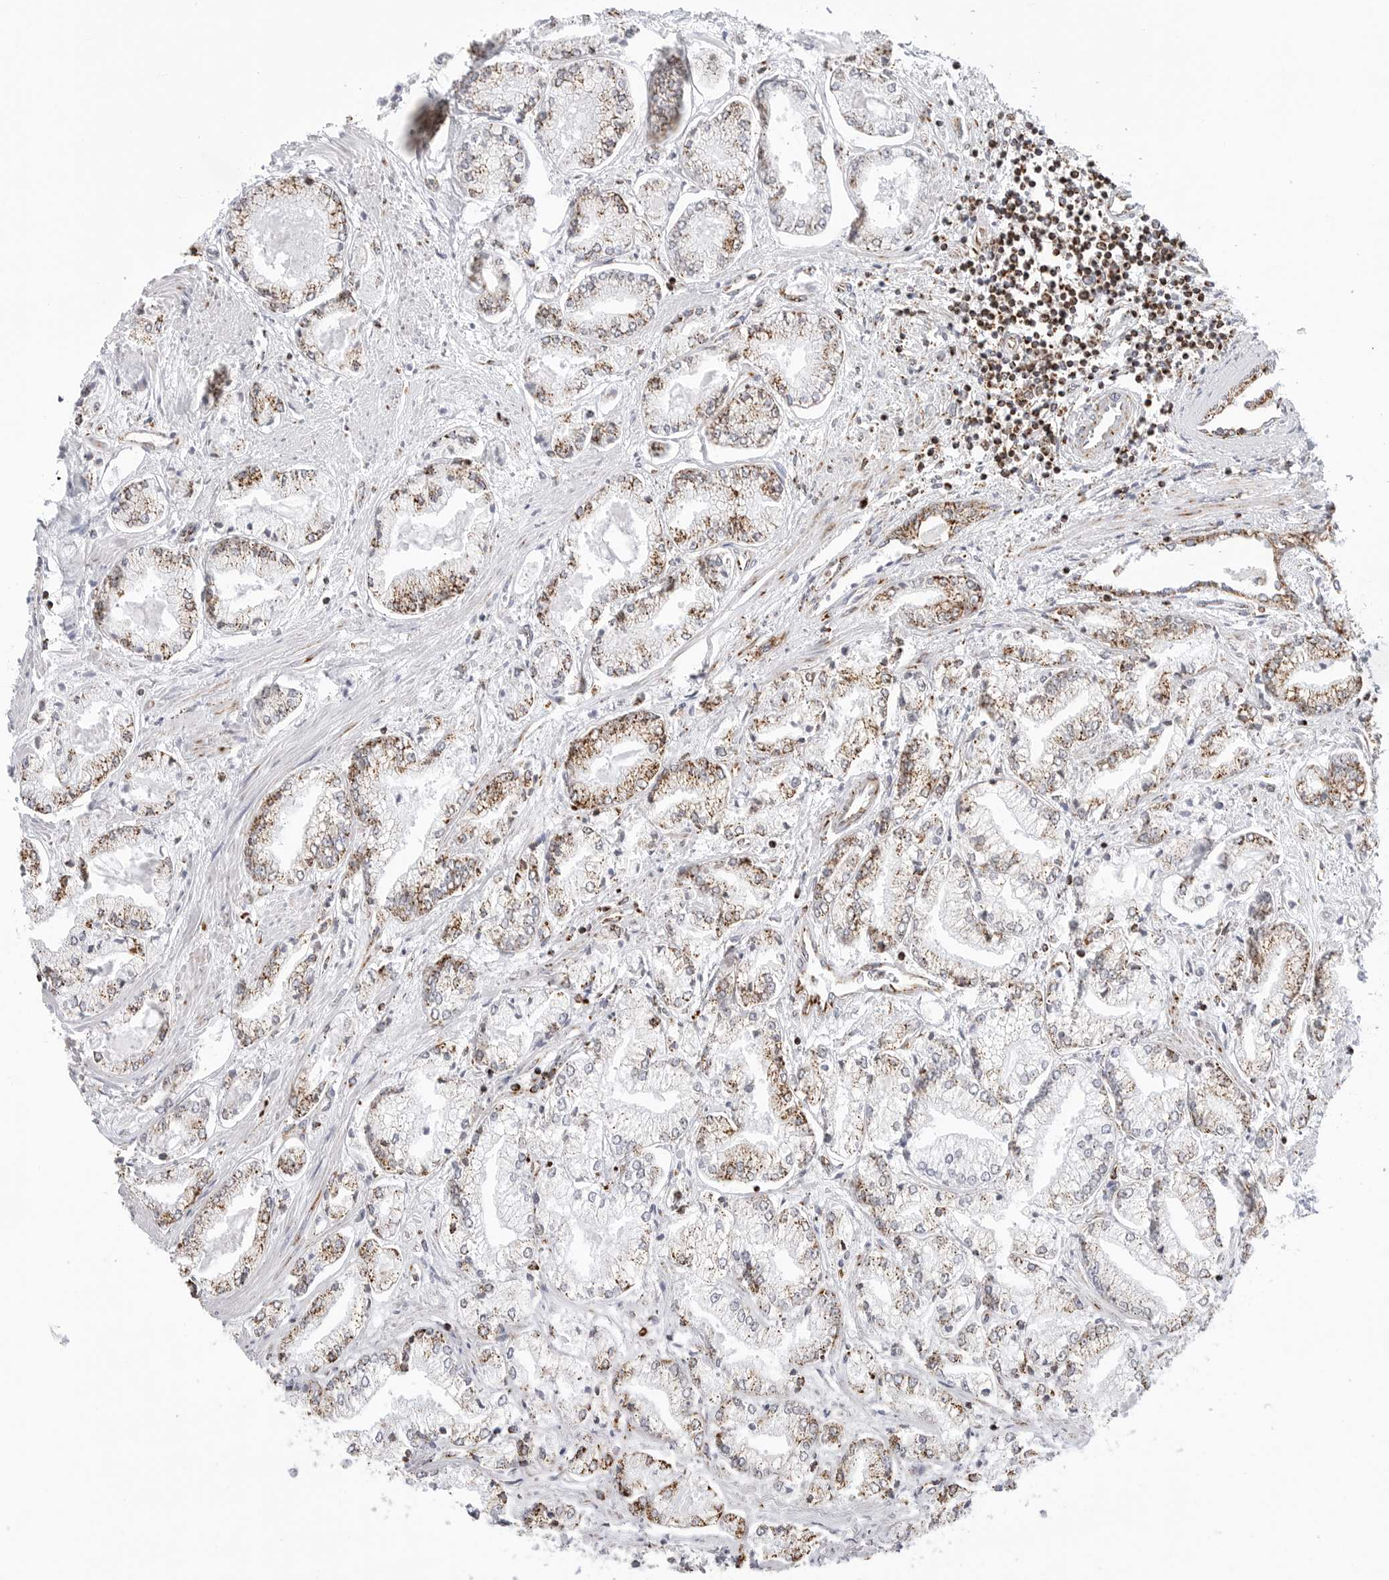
{"staining": {"intensity": "moderate", "quantity": "25%-75%", "location": "cytoplasmic/membranous"}, "tissue": "prostate cancer", "cell_type": "Tumor cells", "image_type": "cancer", "snomed": [{"axis": "morphology", "description": "Adenocarcinoma, Low grade"}, {"axis": "topography", "description": "Prostate"}], "caption": "Immunohistochemical staining of human prostate cancer displays medium levels of moderate cytoplasmic/membranous protein positivity in approximately 25%-75% of tumor cells. The staining was performed using DAB (3,3'-diaminobenzidine) to visualize the protein expression in brown, while the nuclei were stained in blue with hematoxylin (Magnification: 20x).", "gene": "ATP5IF1", "patient": {"sex": "male", "age": 52}}